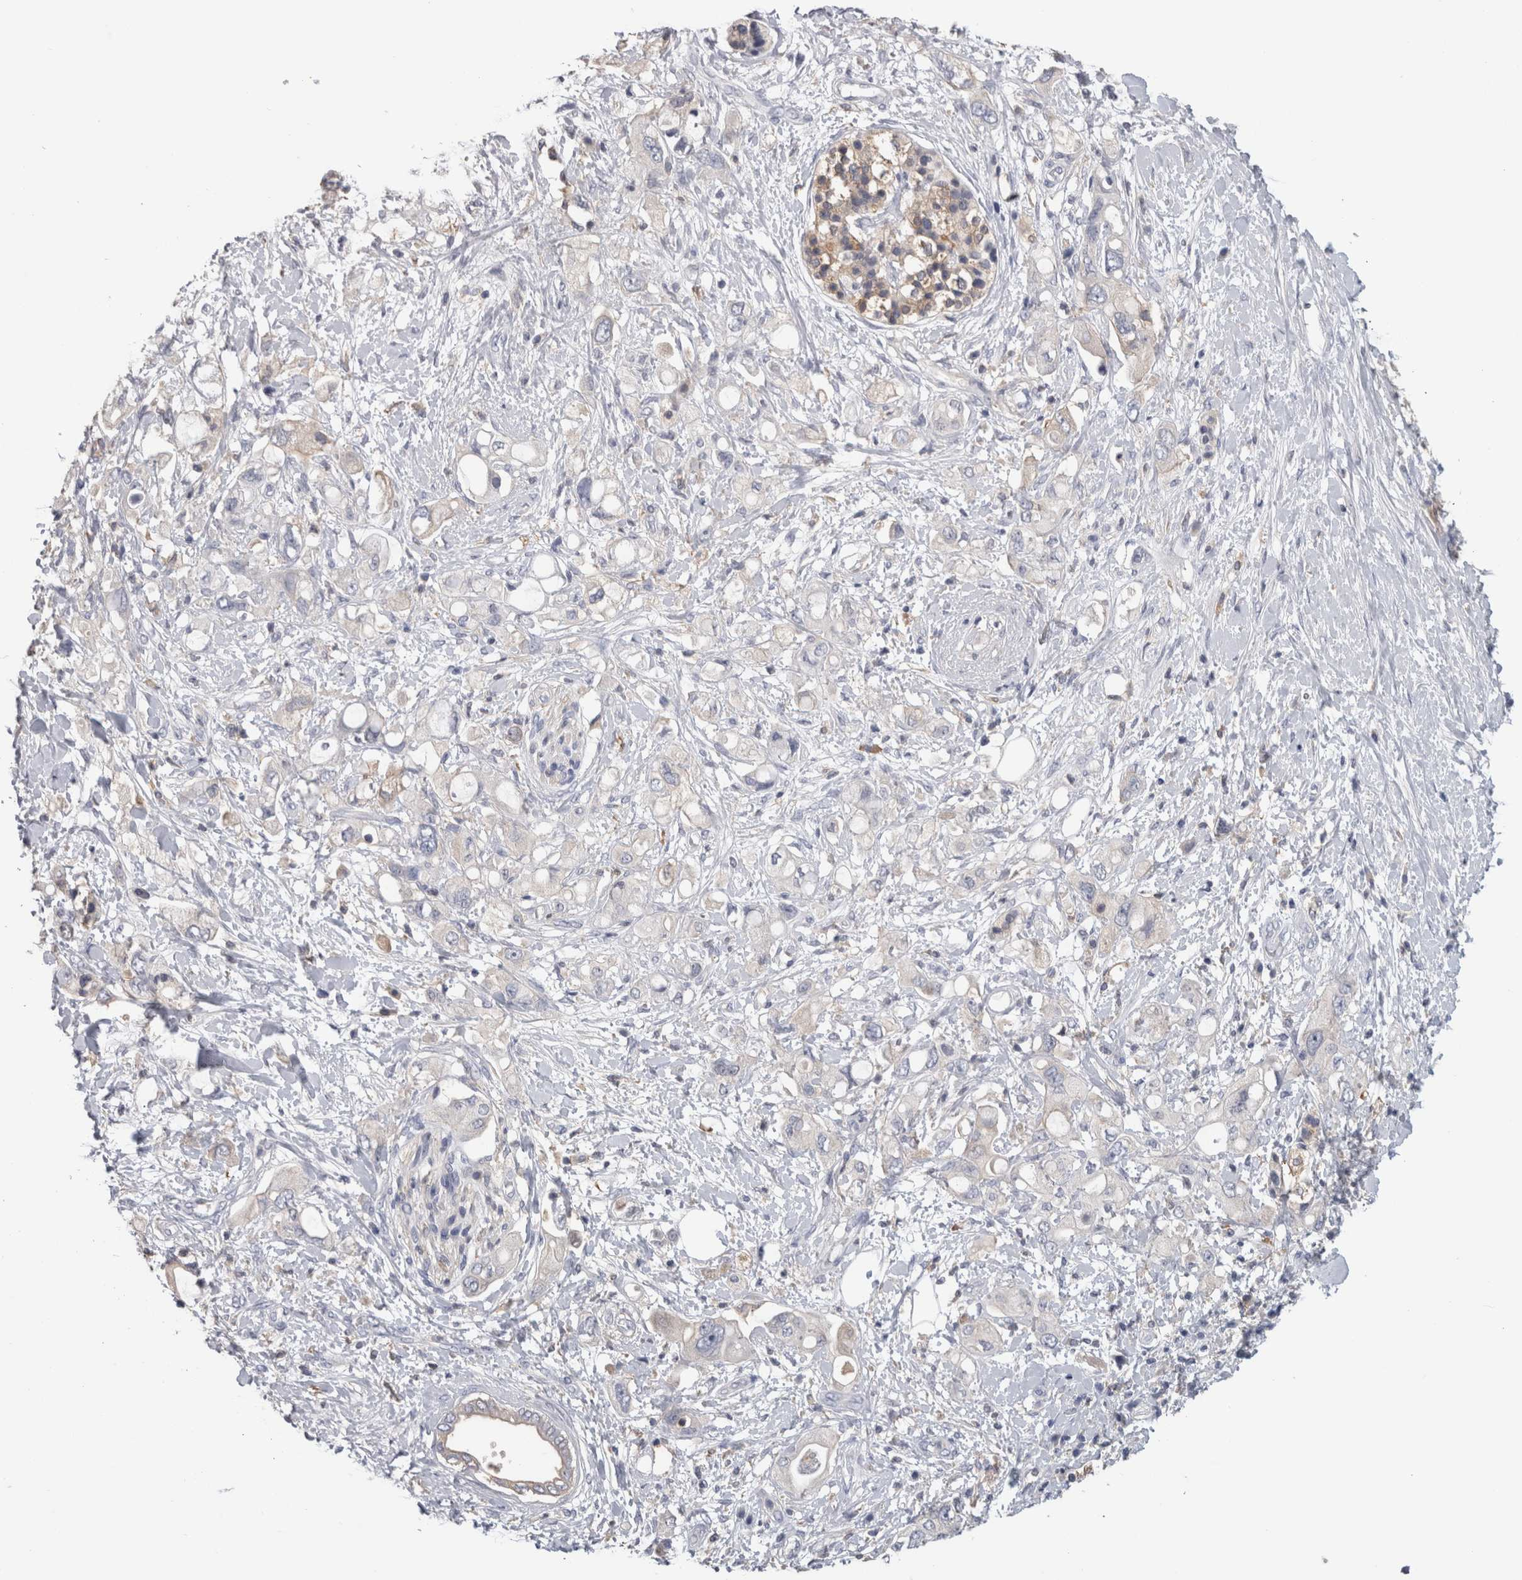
{"staining": {"intensity": "negative", "quantity": "none", "location": "none"}, "tissue": "pancreatic cancer", "cell_type": "Tumor cells", "image_type": "cancer", "snomed": [{"axis": "morphology", "description": "Adenocarcinoma, NOS"}, {"axis": "topography", "description": "Pancreas"}], "caption": "The immunohistochemistry (IHC) photomicrograph has no significant expression in tumor cells of pancreatic cancer tissue.", "gene": "SCRN1", "patient": {"sex": "female", "age": 56}}